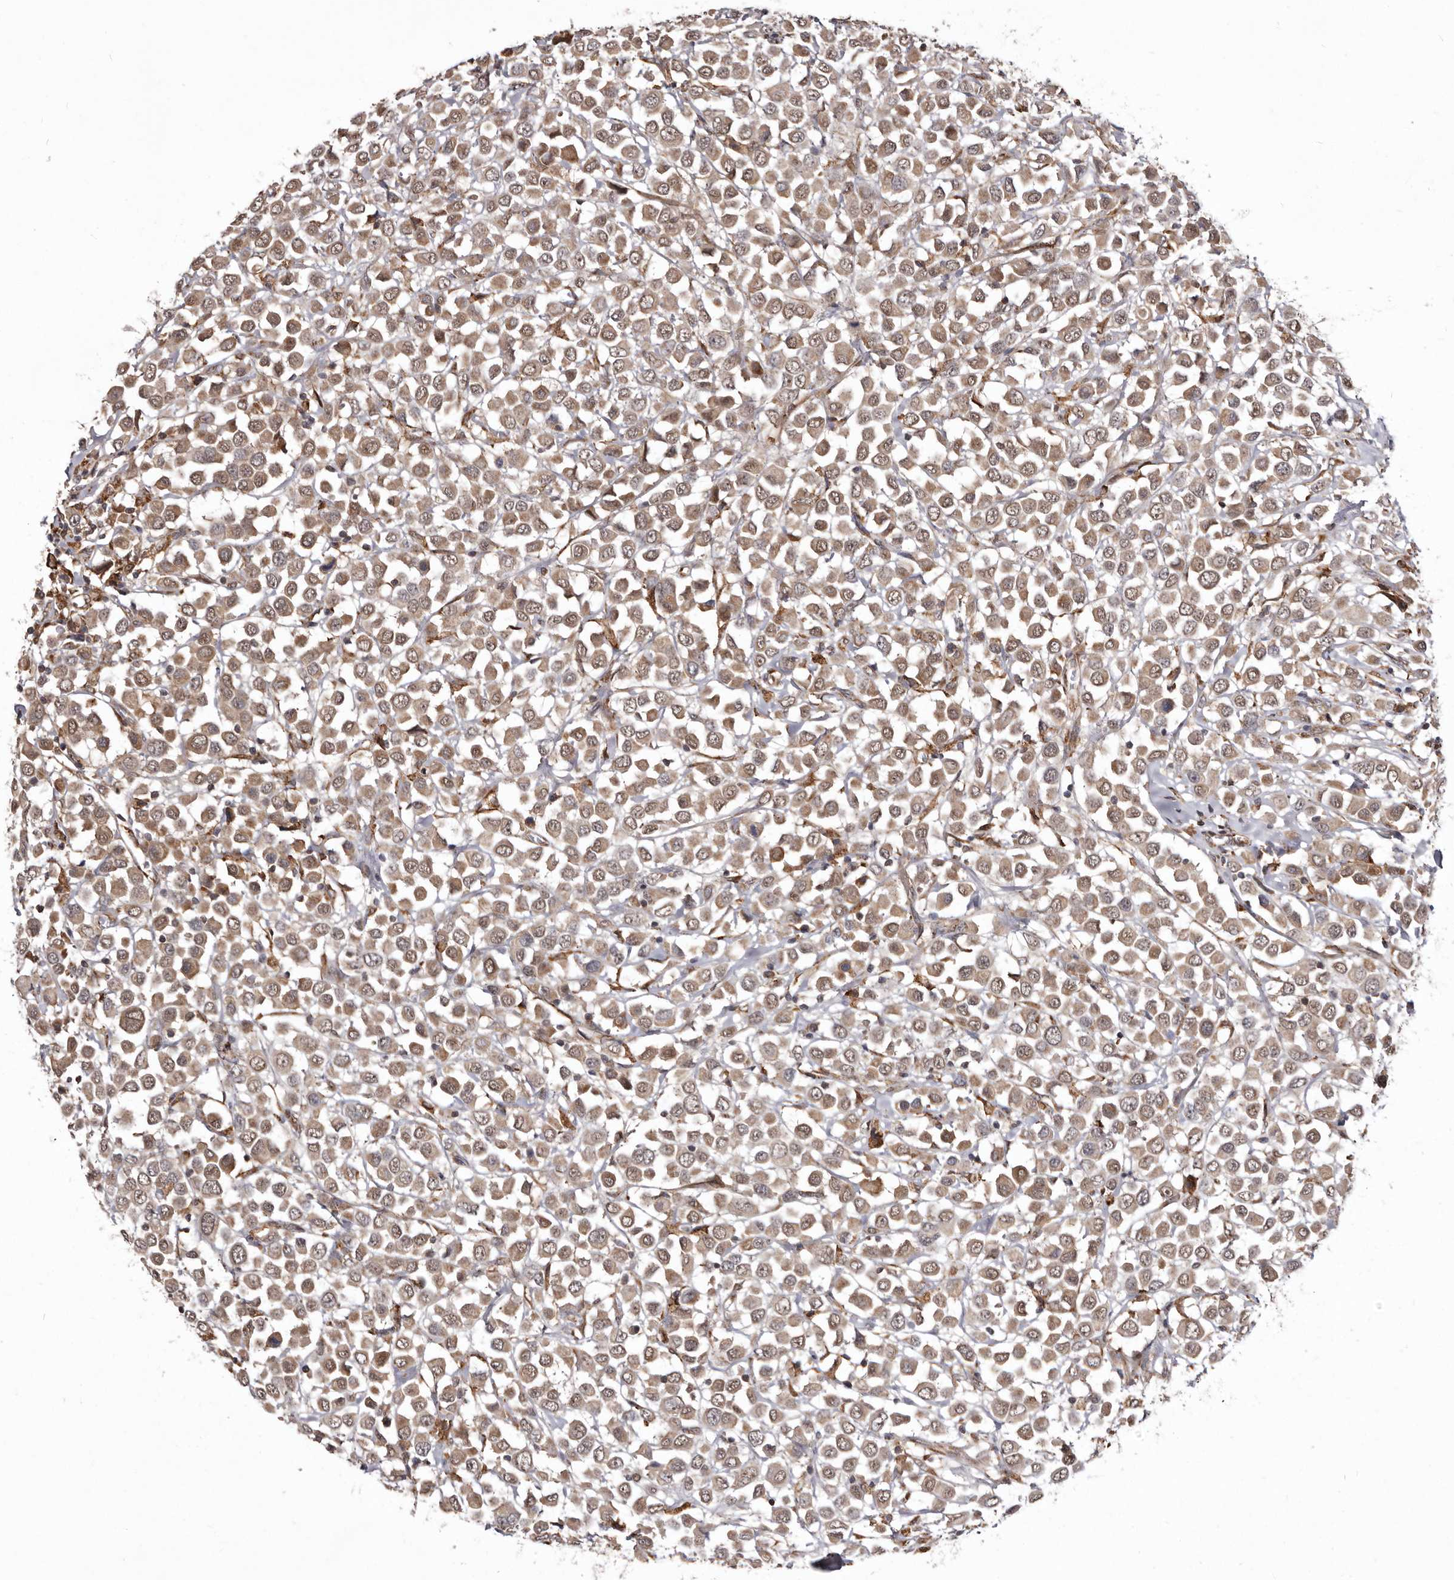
{"staining": {"intensity": "weak", "quantity": ">75%", "location": "cytoplasmic/membranous"}, "tissue": "breast cancer", "cell_type": "Tumor cells", "image_type": "cancer", "snomed": [{"axis": "morphology", "description": "Duct carcinoma"}, {"axis": "topography", "description": "Breast"}], "caption": "The image shows immunohistochemical staining of breast infiltrating ductal carcinoma. There is weak cytoplasmic/membranous expression is seen in about >75% of tumor cells.", "gene": "RRM2B", "patient": {"sex": "female", "age": 61}}